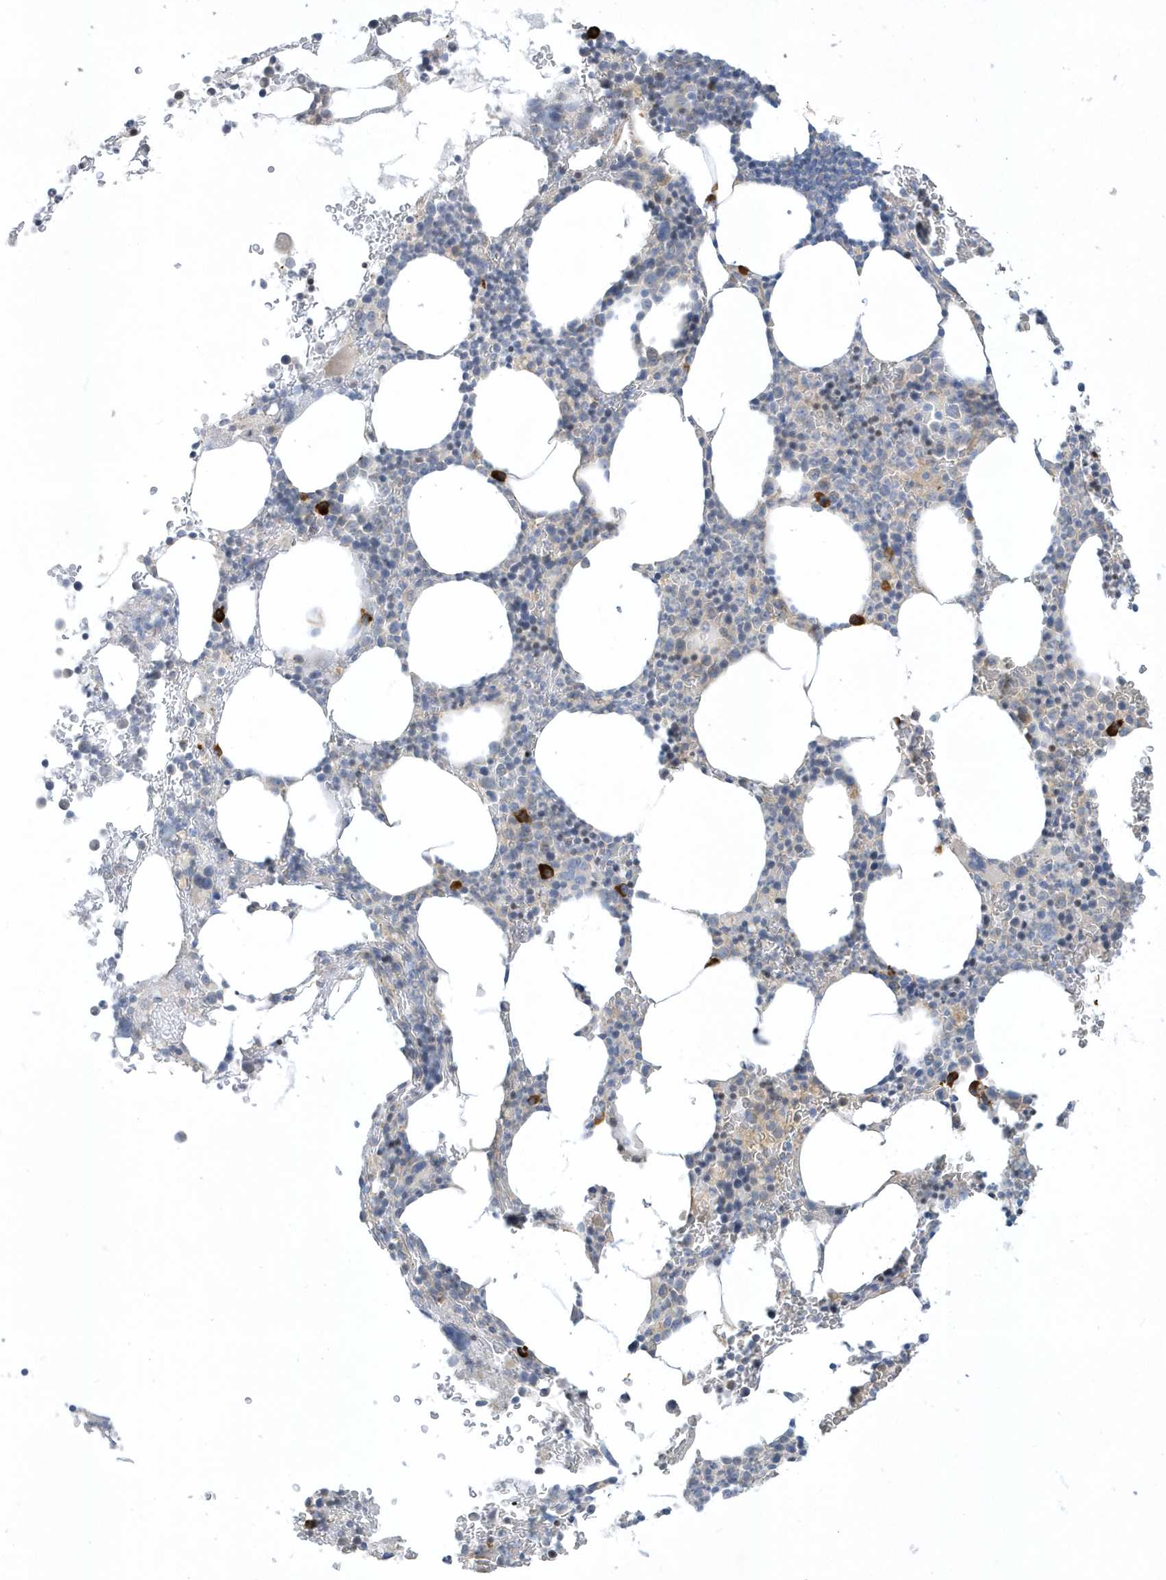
{"staining": {"intensity": "strong", "quantity": "<25%", "location": "cytoplasmic/membranous"}, "tissue": "bone marrow", "cell_type": "Hematopoietic cells", "image_type": "normal", "snomed": [{"axis": "morphology", "description": "Normal tissue, NOS"}, {"axis": "topography", "description": "Bone marrow"}], "caption": "Brown immunohistochemical staining in normal bone marrow reveals strong cytoplasmic/membranous expression in approximately <25% of hematopoietic cells.", "gene": "THADA", "patient": {"sex": "male"}}